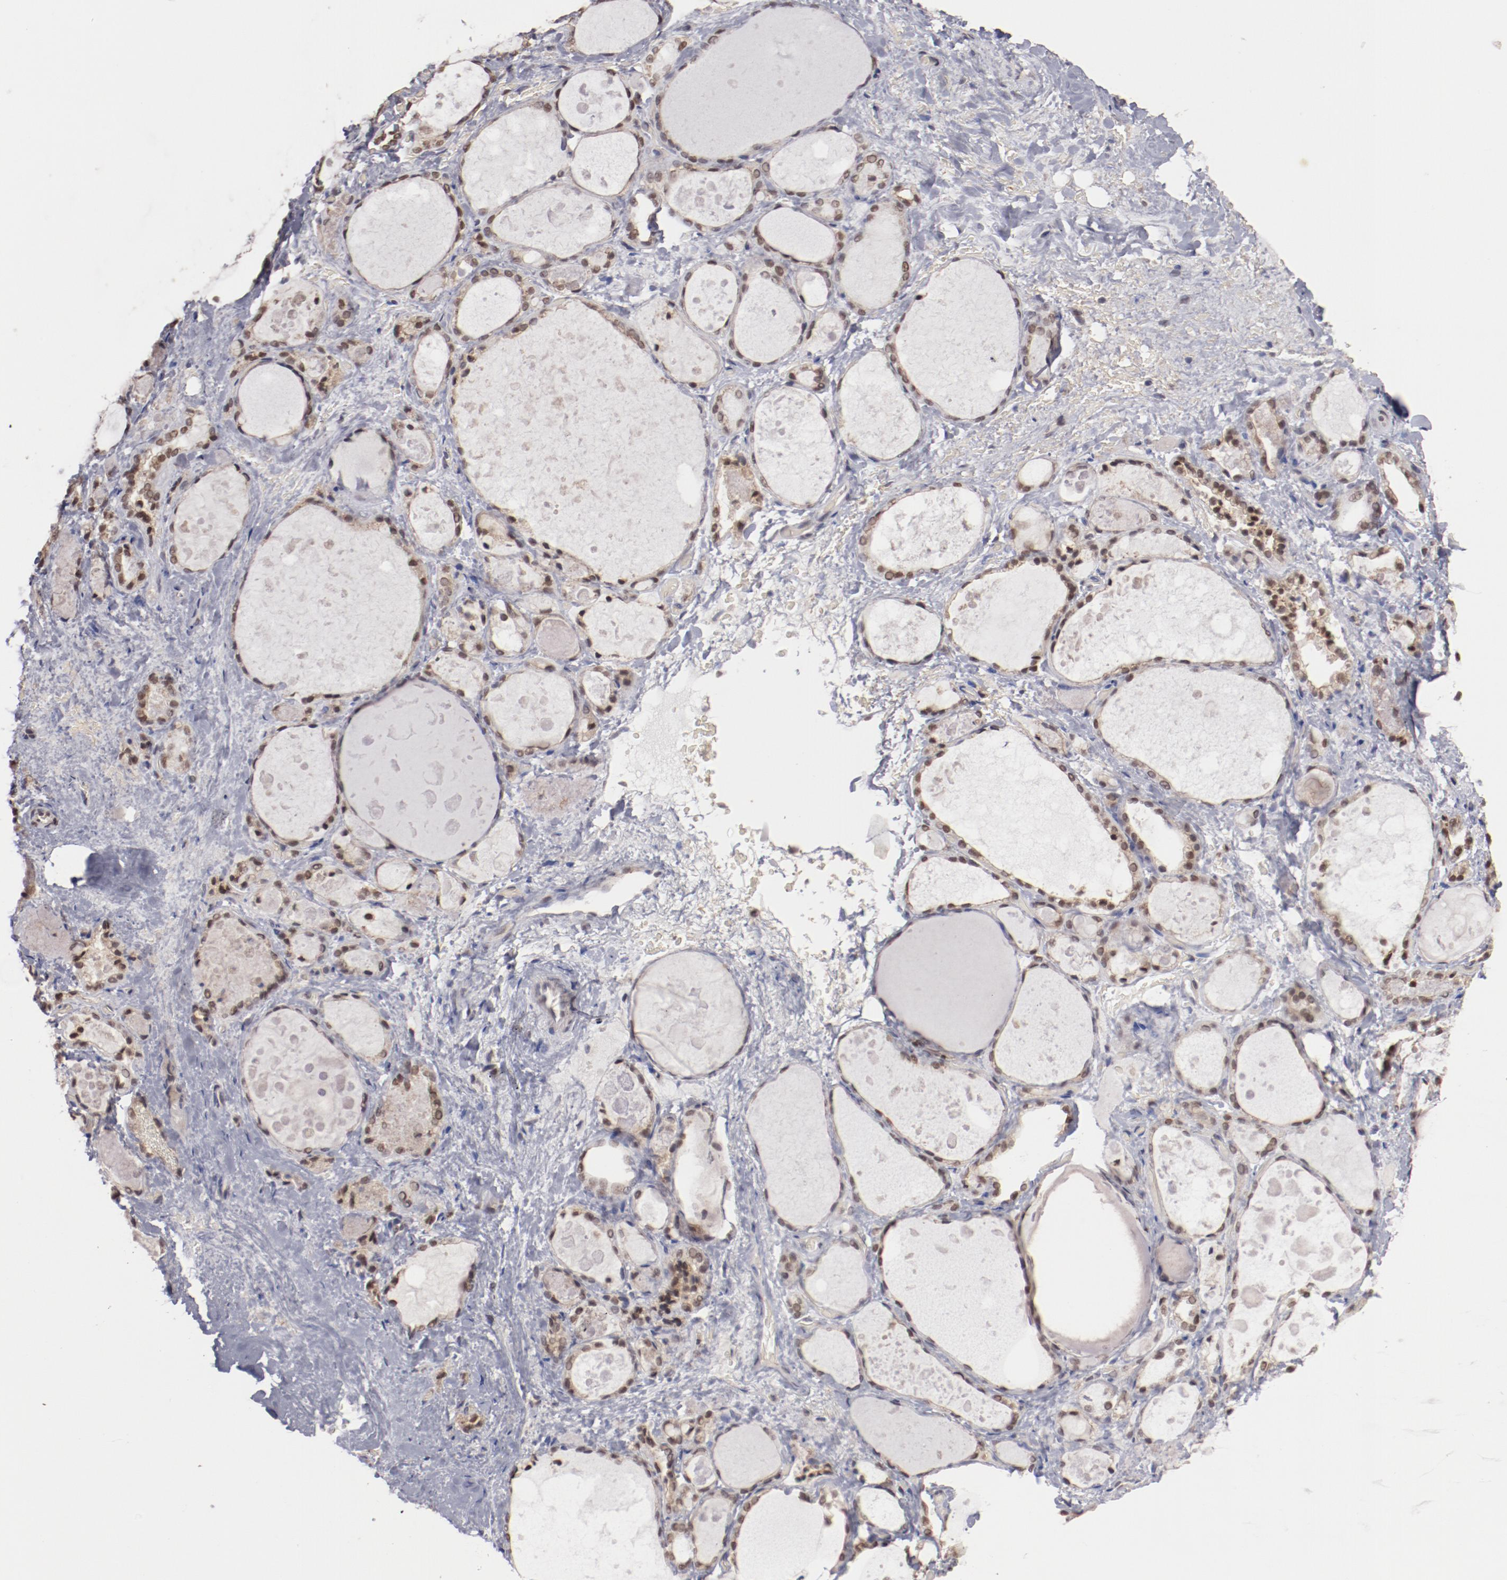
{"staining": {"intensity": "weak", "quantity": ">75%", "location": "cytoplasmic/membranous,nuclear"}, "tissue": "thyroid gland", "cell_type": "Glandular cells", "image_type": "normal", "snomed": [{"axis": "morphology", "description": "Normal tissue, NOS"}, {"axis": "topography", "description": "Thyroid gland"}], "caption": "Benign thyroid gland demonstrates weak cytoplasmic/membranous,nuclear staining in about >75% of glandular cells.", "gene": "NFE2", "patient": {"sex": "female", "age": 75}}